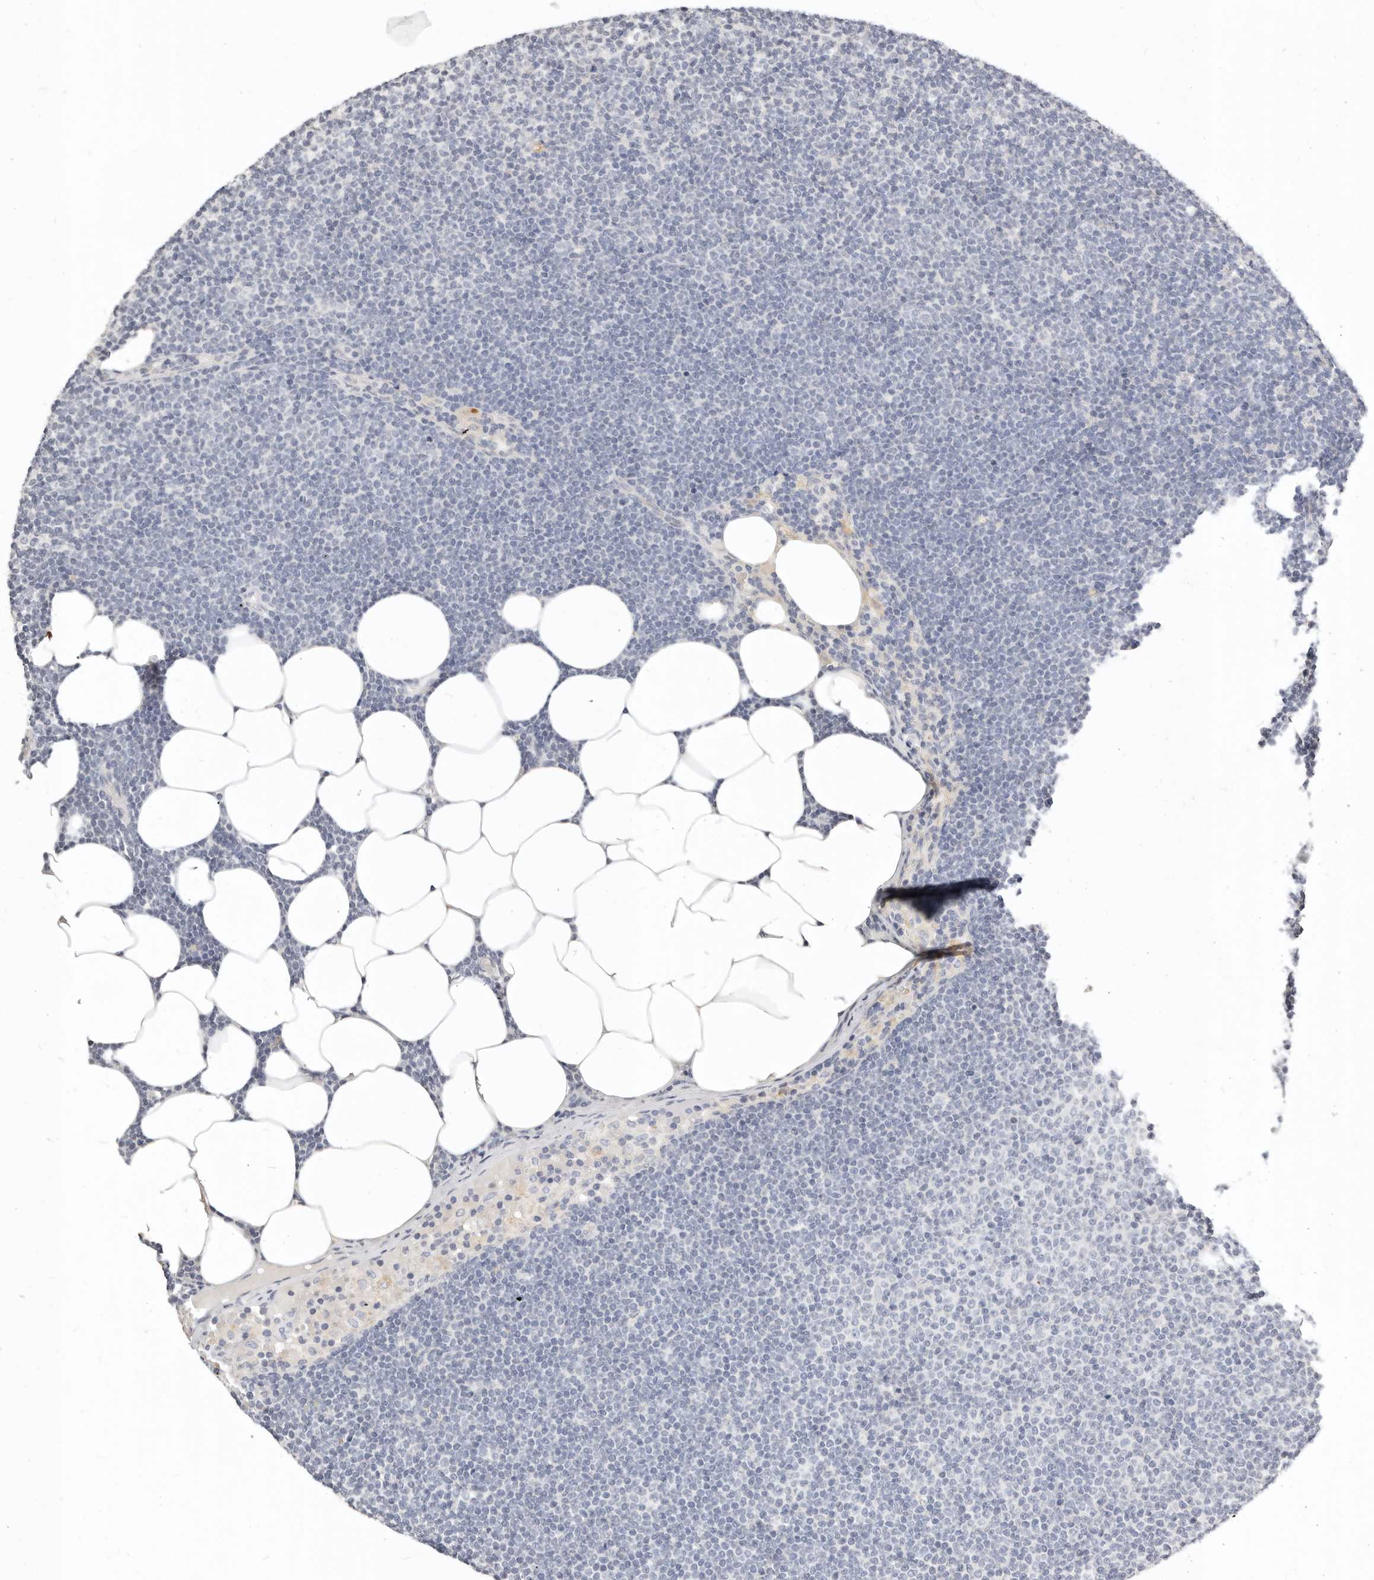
{"staining": {"intensity": "negative", "quantity": "none", "location": "none"}, "tissue": "lymphoma", "cell_type": "Tumor cells", "image_type": "cancer", "snomed": [{"axis": "morphology", "description": "Malignant lymphoma, non-Hodgkin's type, Low grade"}, {"axis": "topography", "description": "Lymph node"}], "caption": "Histopathology image shows no protein staining in tumor cells of lymphoma tissue.", "gene": "TMEM63B", "patient": {"sex": "female", "age": 53}}